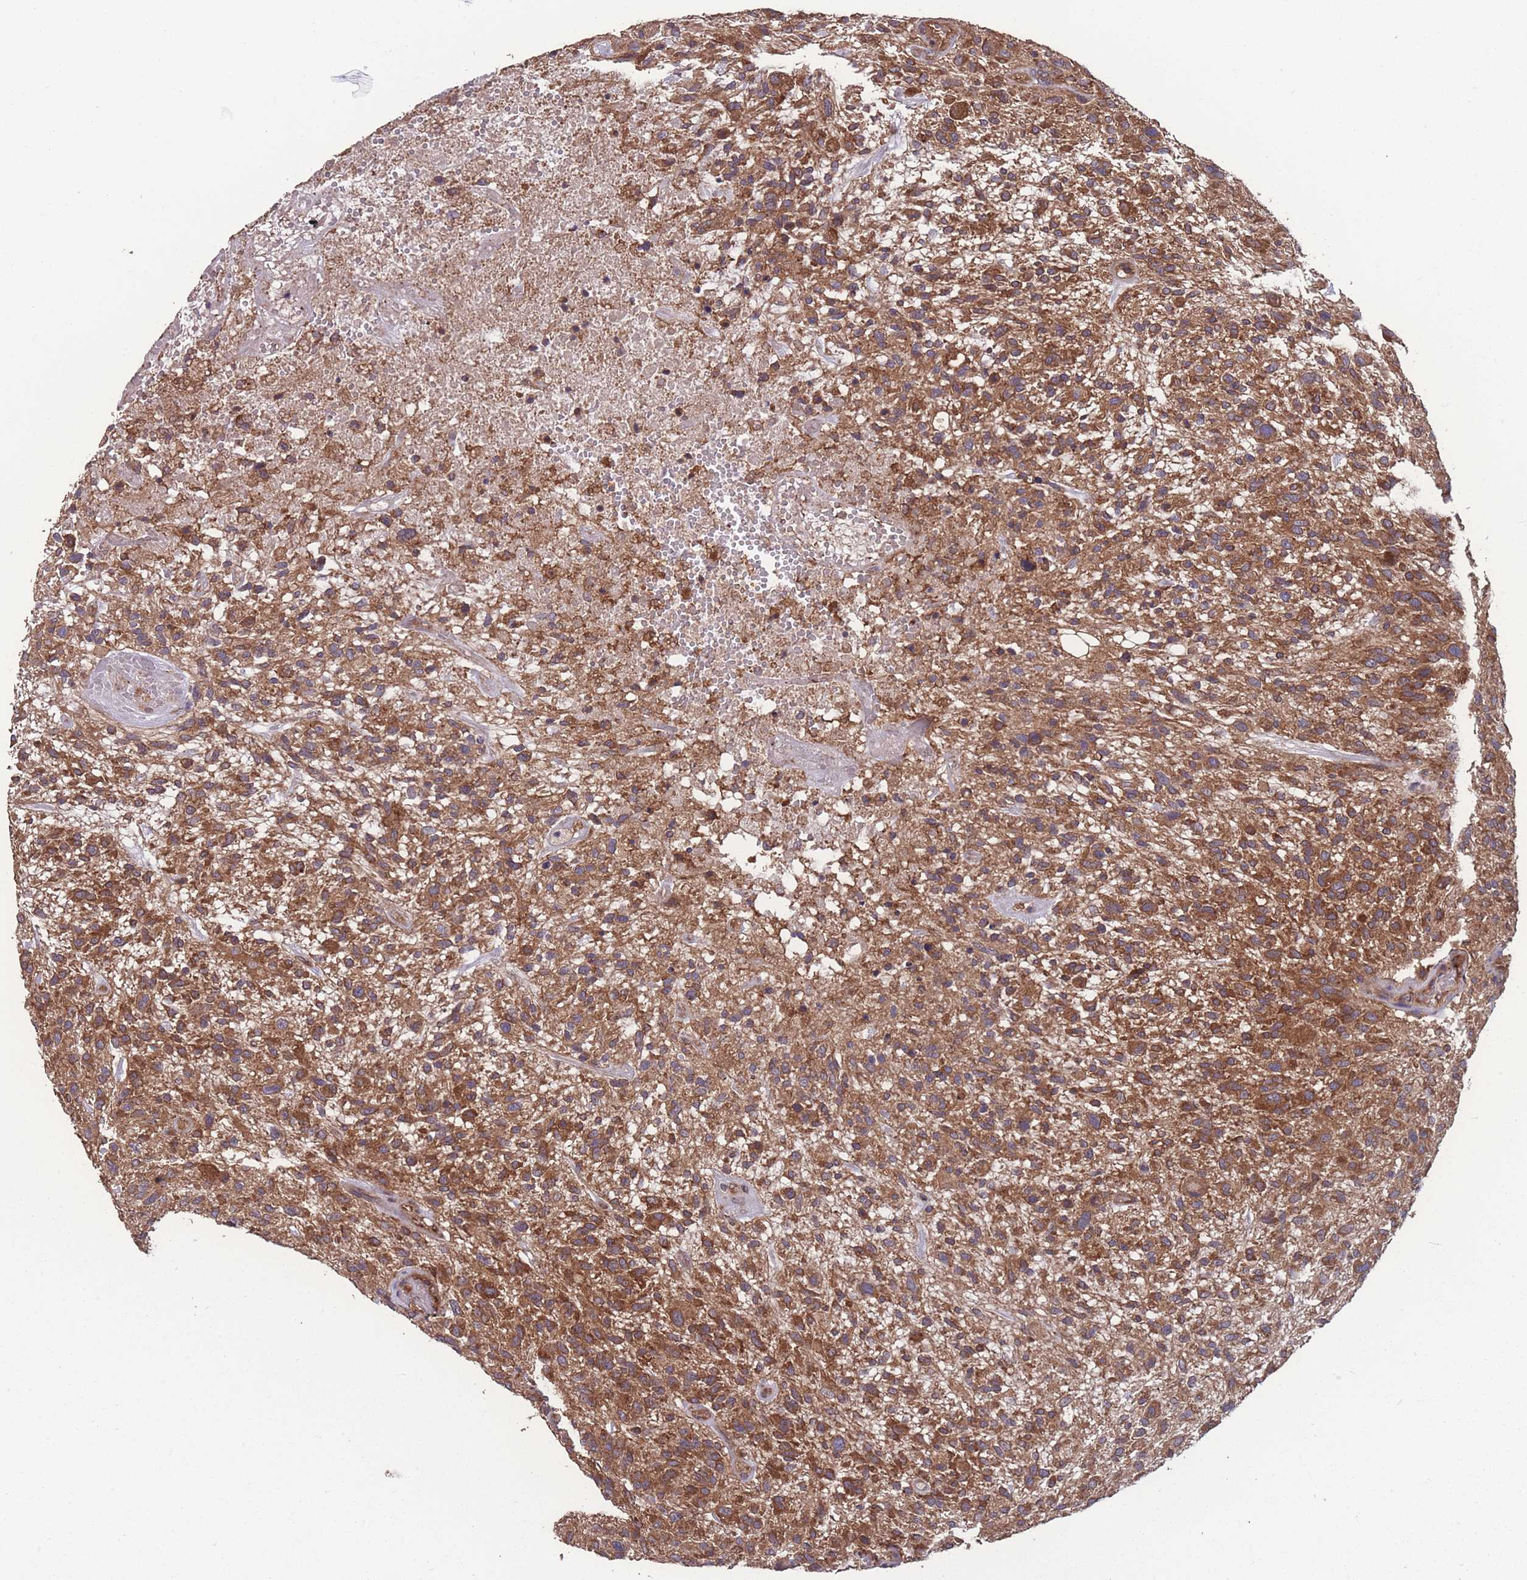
{"staining": {"intensity": "moderate", "quantity": ">75%", "location": "cytoplasmic/membranous"}, "tissue": "glioma", "cell_type": "Tumor cells", "image_type": "cancer", "snomed": [{"axis": "morphology", "description": "Glioma, malignant, High grade"}, {"axis": "topography", "description": "Brain"}], "caption": "Human glioma stained with a protein marker displays moderate staining in tumor cells.", "gene": "ZPR1", "patient": {"sex": "male", "age": 47}}